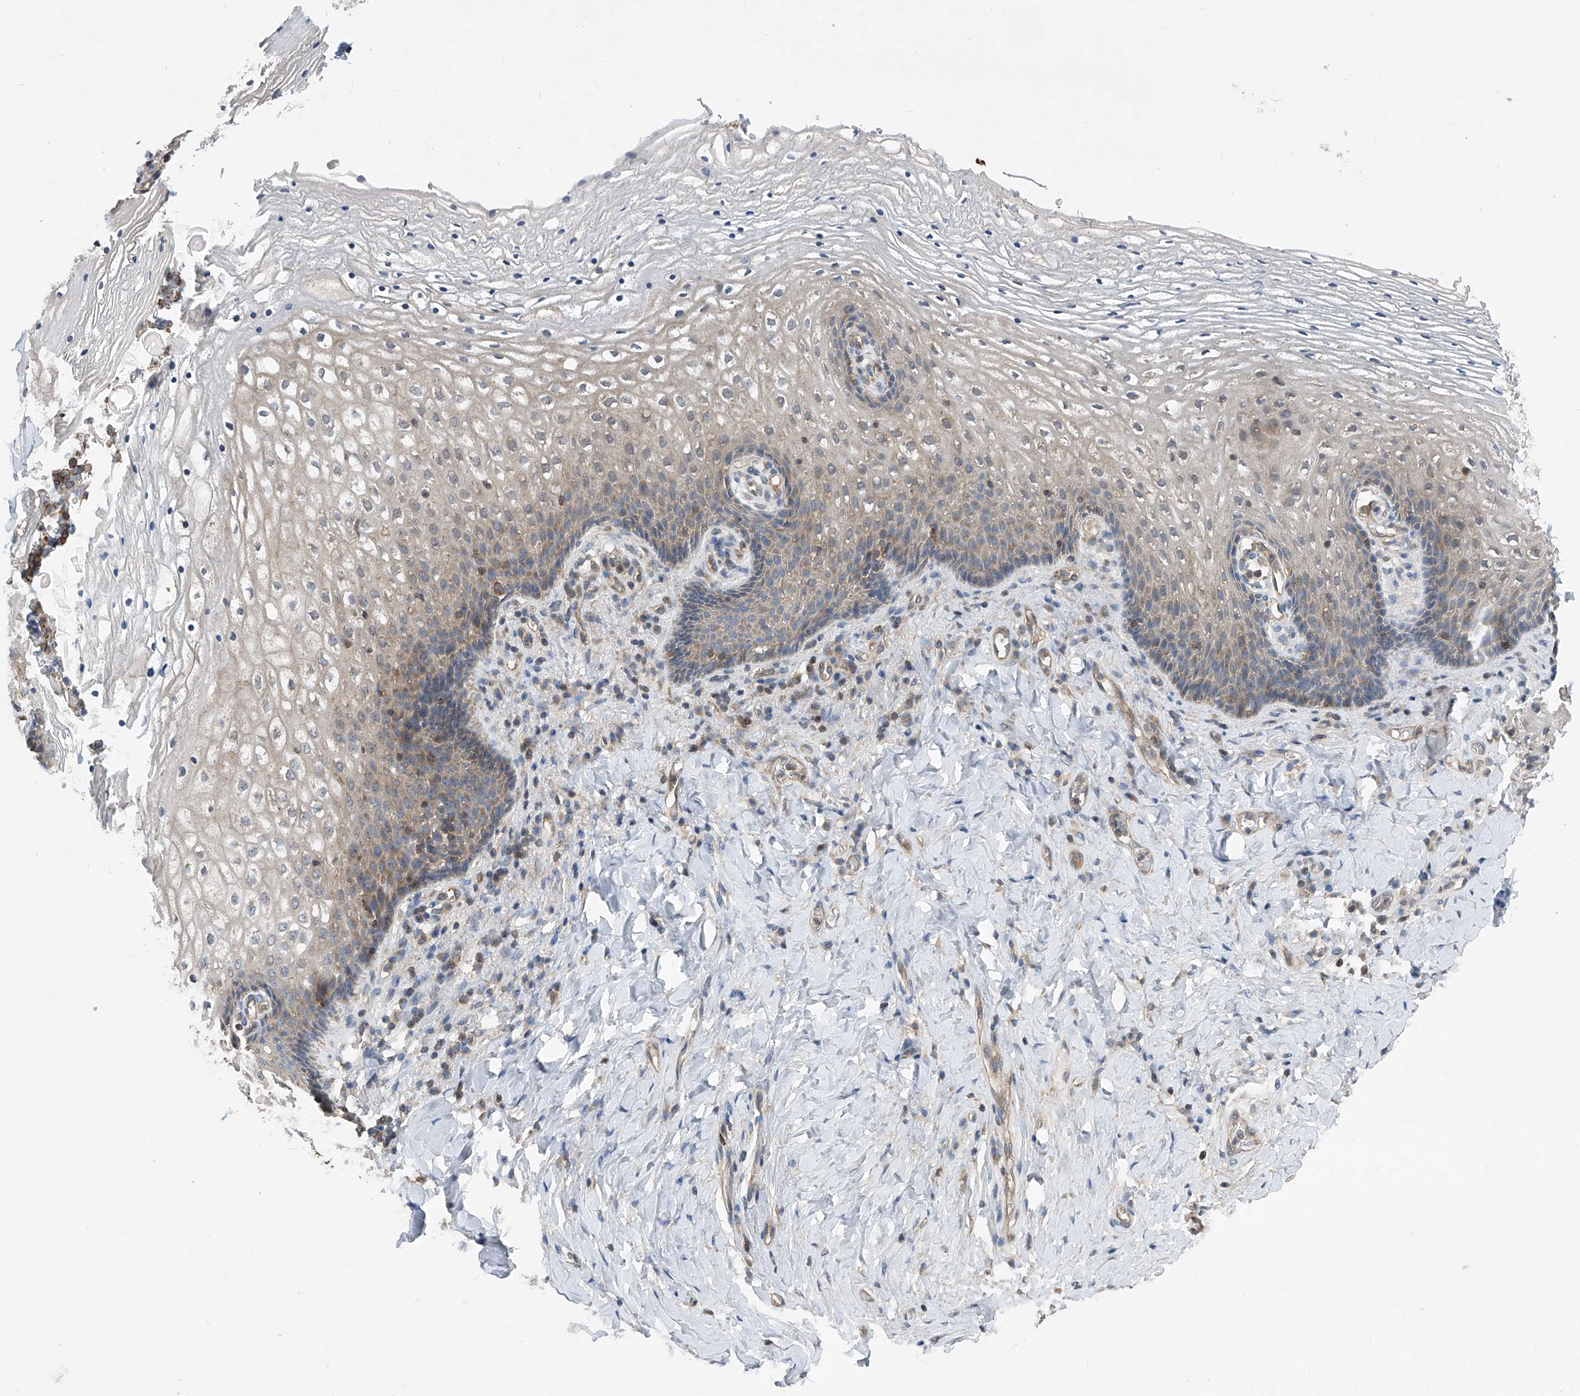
{"staining": {"intensity": "moderate", "quantity": "<25%", "location": "cytoplasmic/membranous"}, "tissue": "vagina", "cell_type": "Squamous epithelial cells", "image_type": "normal", "snomed": [{"axis": "morphology", "description": "Normal tissue, NOS"}, {"axis": "topography", "description": "Vagina"}], "caption": "DAB (3,3'-diaminobenzidine) immunohistochemical staining of benign human vagina demonstrates moderate cytoplasmic/membranous protein expression in about <25% of squamous epithelial cells.", "gene": "TRIM38", "patient": {"sex": "female", "age": 60}}